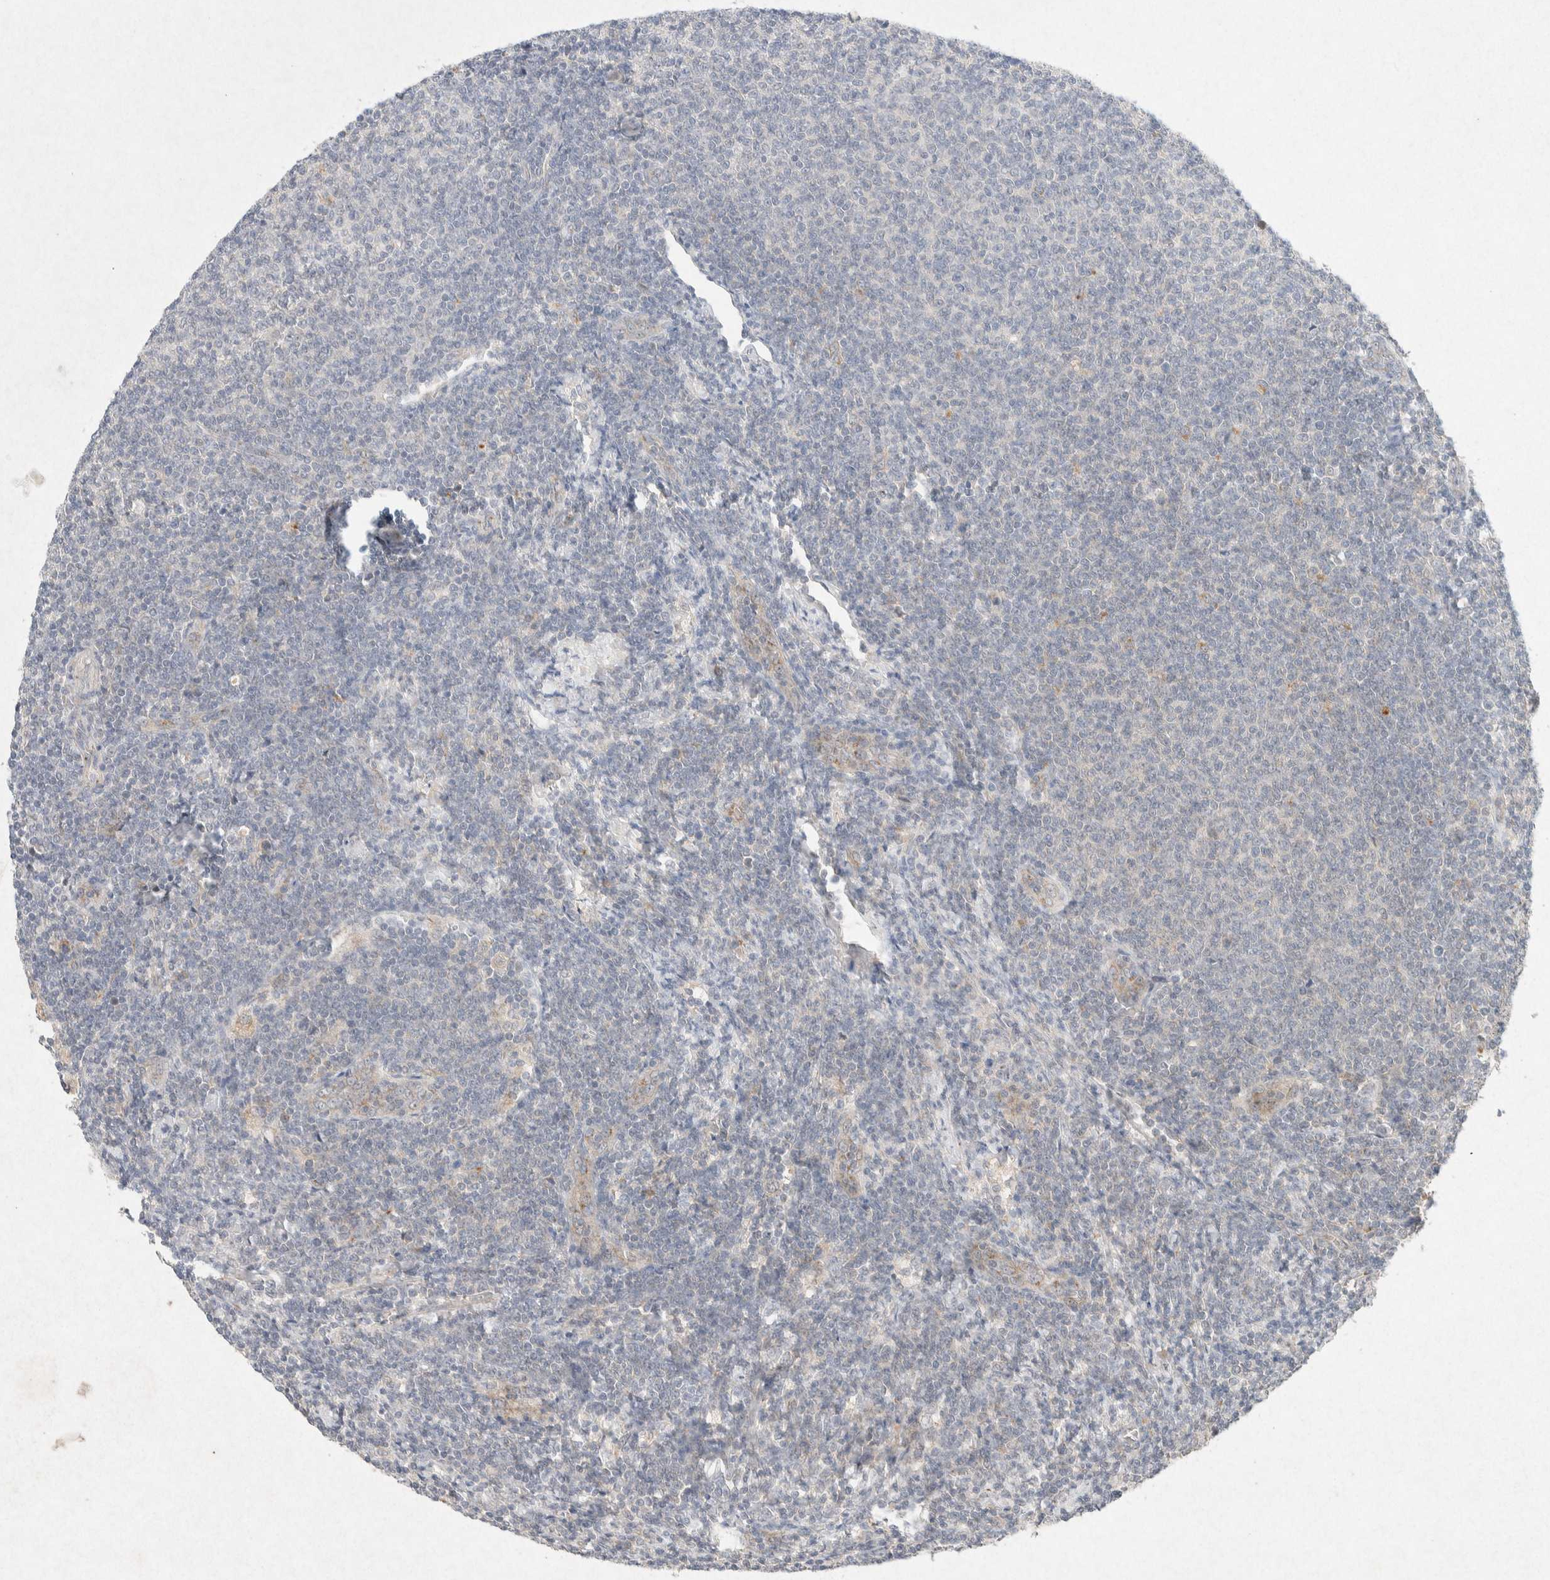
{"staining": {"intensity": "negative", "quantity": "none", "location": "none"}, "tissue": "lymphoma", "cell_type": "Tumor cells", "image_type": "cancer", "snomed": [{"axis": "morphology", "description": "Malignant lymphoma, non-Hodgkin's type, Low grade"}, {"axis": "topography", "description": "Lymph node"}], "caption": "Low-grade malignant lymphoma, non-Hodgkin's type was stained to show a protein in brown. There is no significant positivity in tumor cells.", "gene": "GNAI1", "patient": {"sex": "male", "age": 66}}